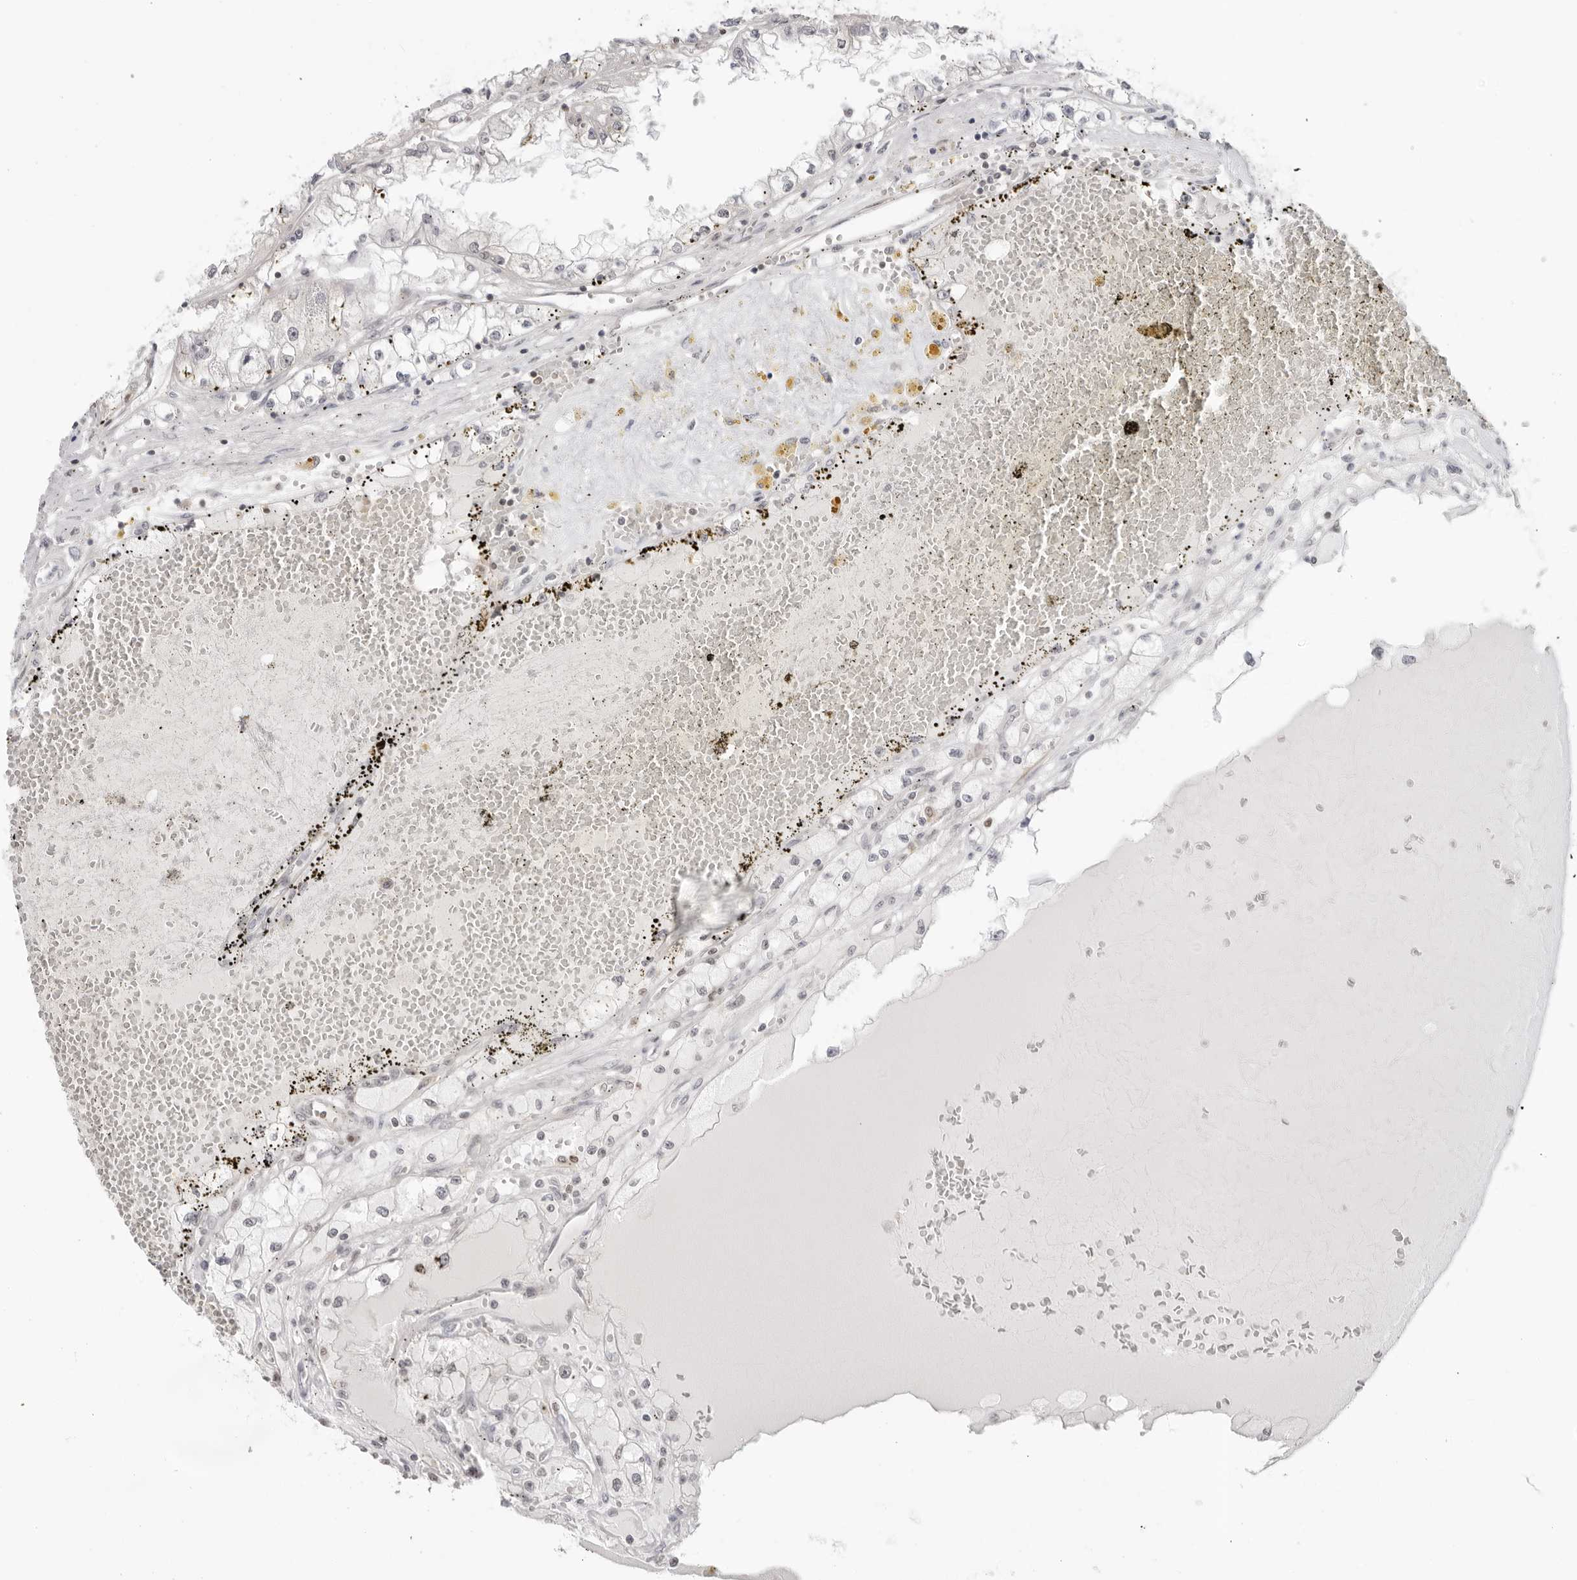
{"staining": {"intensity": "negative", "quantity": "none", "location": "none"}, "tissue": "renal cancer", "cell_type": "Tumor cells", "image_type": "cancer", "snomed": [{"axis": "morphology", "description": "Adenocarcinoma, NOS"}, {"axis": "topography", "description": "Kidney"}], "caption": "An immunohistochemistry (IHC) histopathology image of renal cancer (adenocarcinoma) is shown. There is no staining in tumor cells of renal cancer (adenocarcinoma). Nuclei are stained in blue.", "gene": "RNF146", "patient": {"sex": "male", "age": 56}}